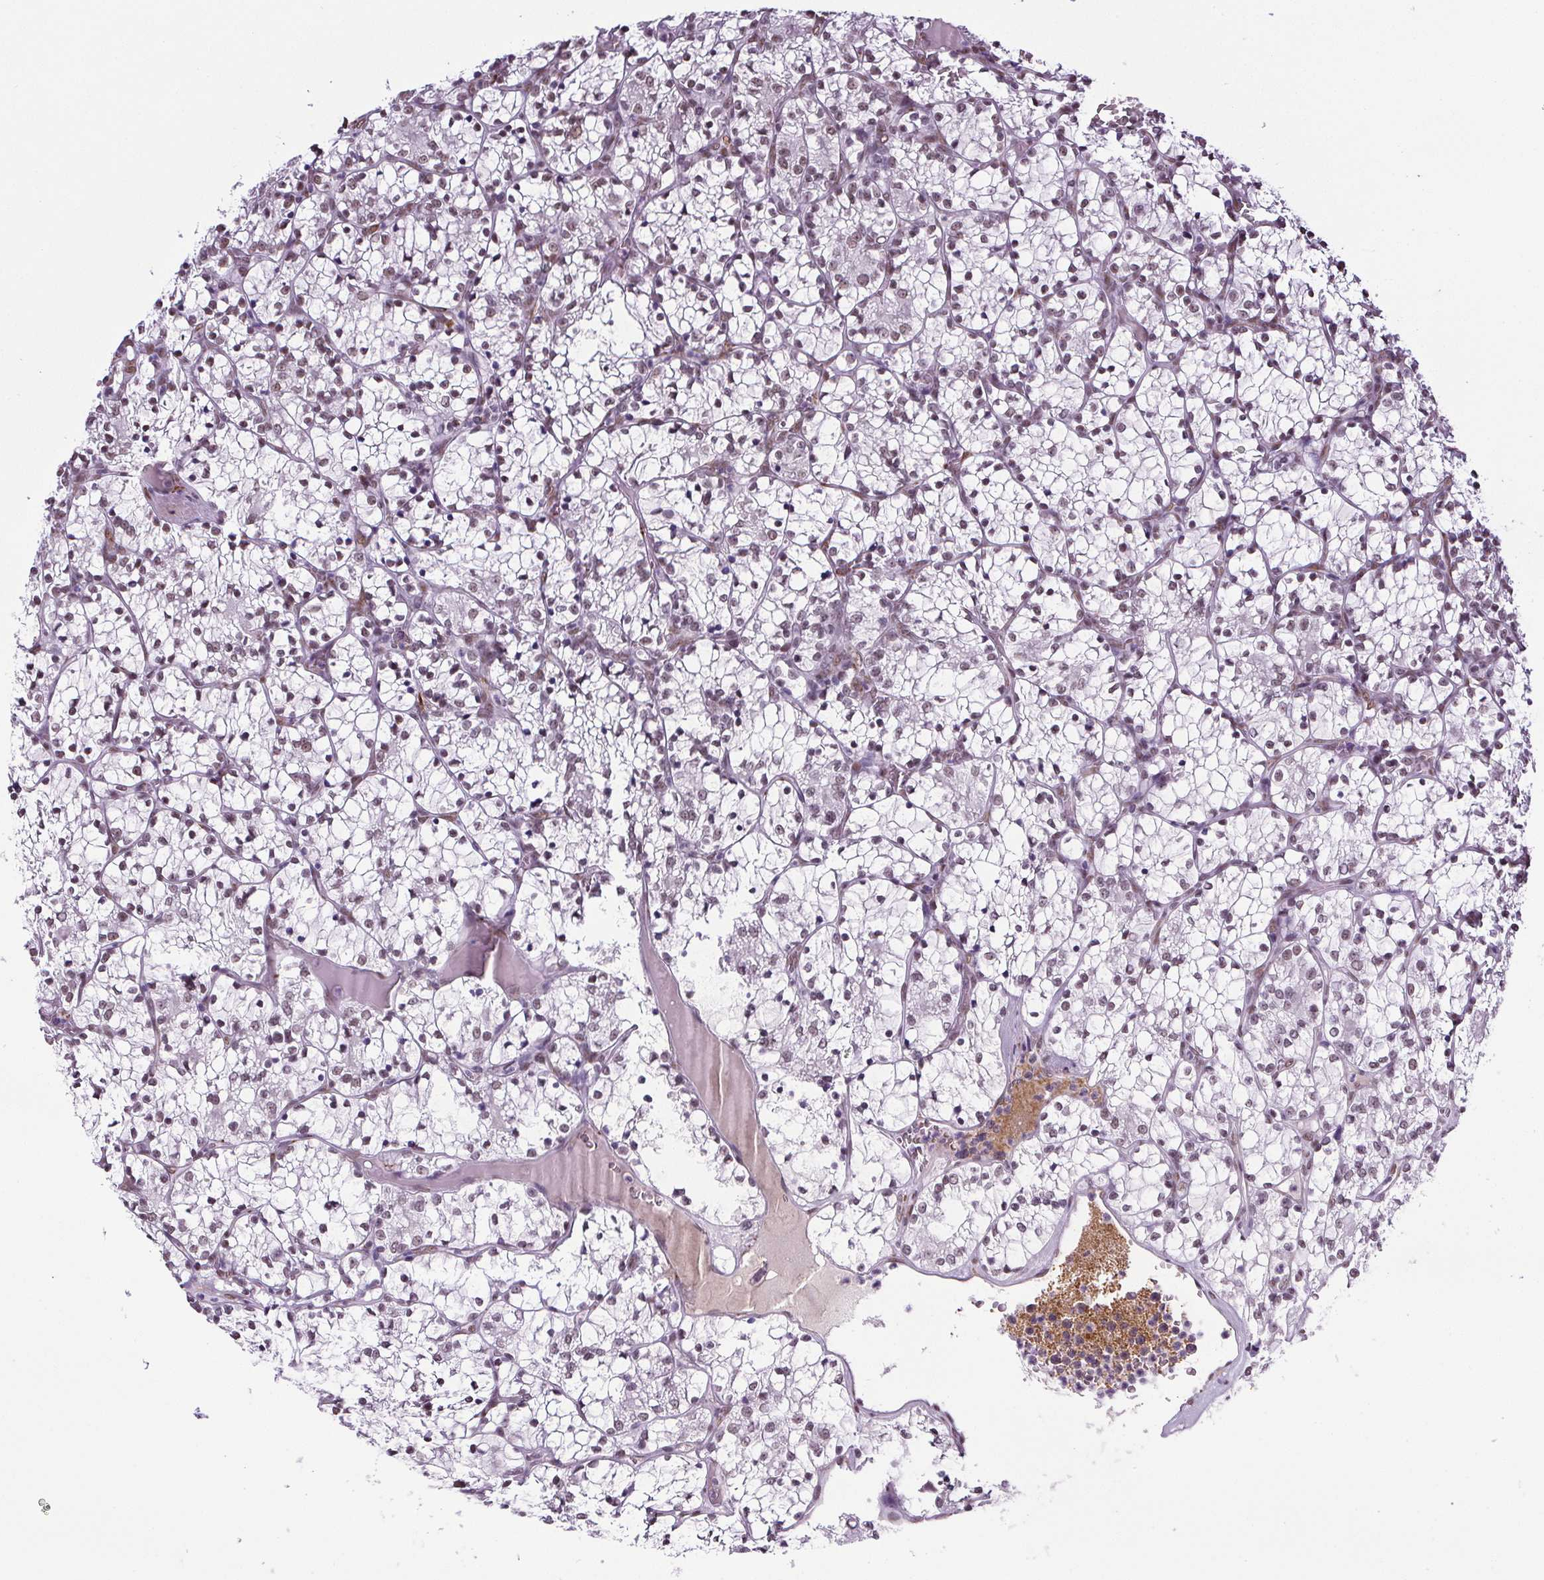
{"staining": {"intensity": "moderate", "quantity": "<25%", "location": "nuclear"}, "tissue": "renal cancer", "cell_type": "Tumor cells", "image_type": "cancer", "snomed": [{"axis": "morphology", "description": "Adenocarcinoma, NOS"}, {"axis": "topography", "description": "Kidney"}], "caption": "Adenocarcinoma (renal) stained with DAB immunohistochemistry (IHC) reveals low levels of moderate nuclear expression in about <25% of tumor cells.", "gene": "GP6", "patient": {"sex": "female", "age": 69}}